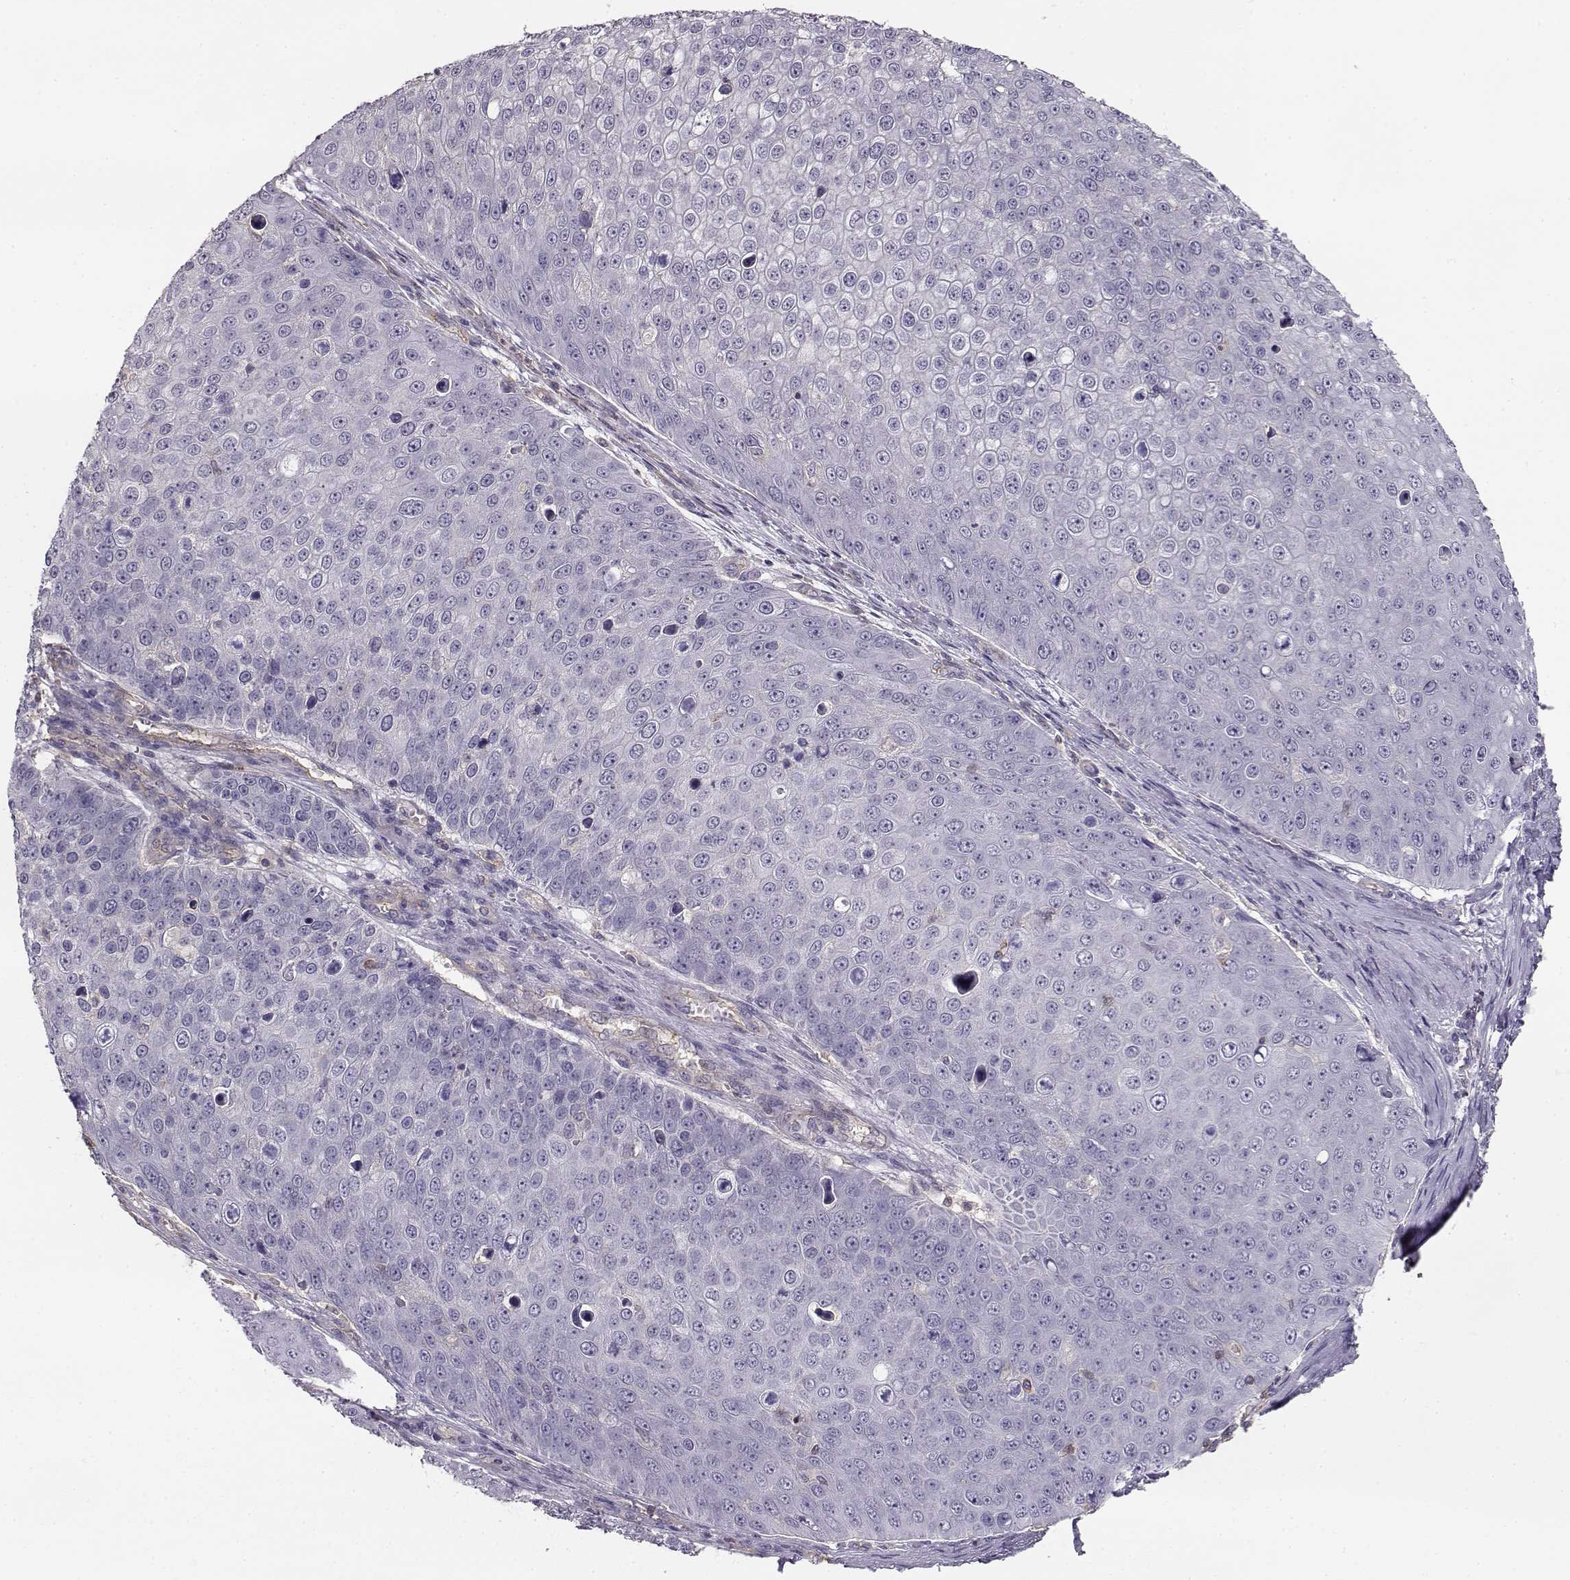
{"staining": {"intensity": "negative", "quantity": "none", "location": "none"}, "tissue": "skin cancer", "cell_type": "Tumor cells", "image_type": "cancer", "snomed": [{"axis": "morphology", "description": "Squamous cell carcinoma, NOS"}, {"axis": "topography", "description": "Skin"}], "caption": "Protein analysis of skin cancer (squamous cell carcinoma) demonstrates no significant expression in tumor cells.", "gene": "DAPL1", "patient": {"sex": "male", "age": 71}}